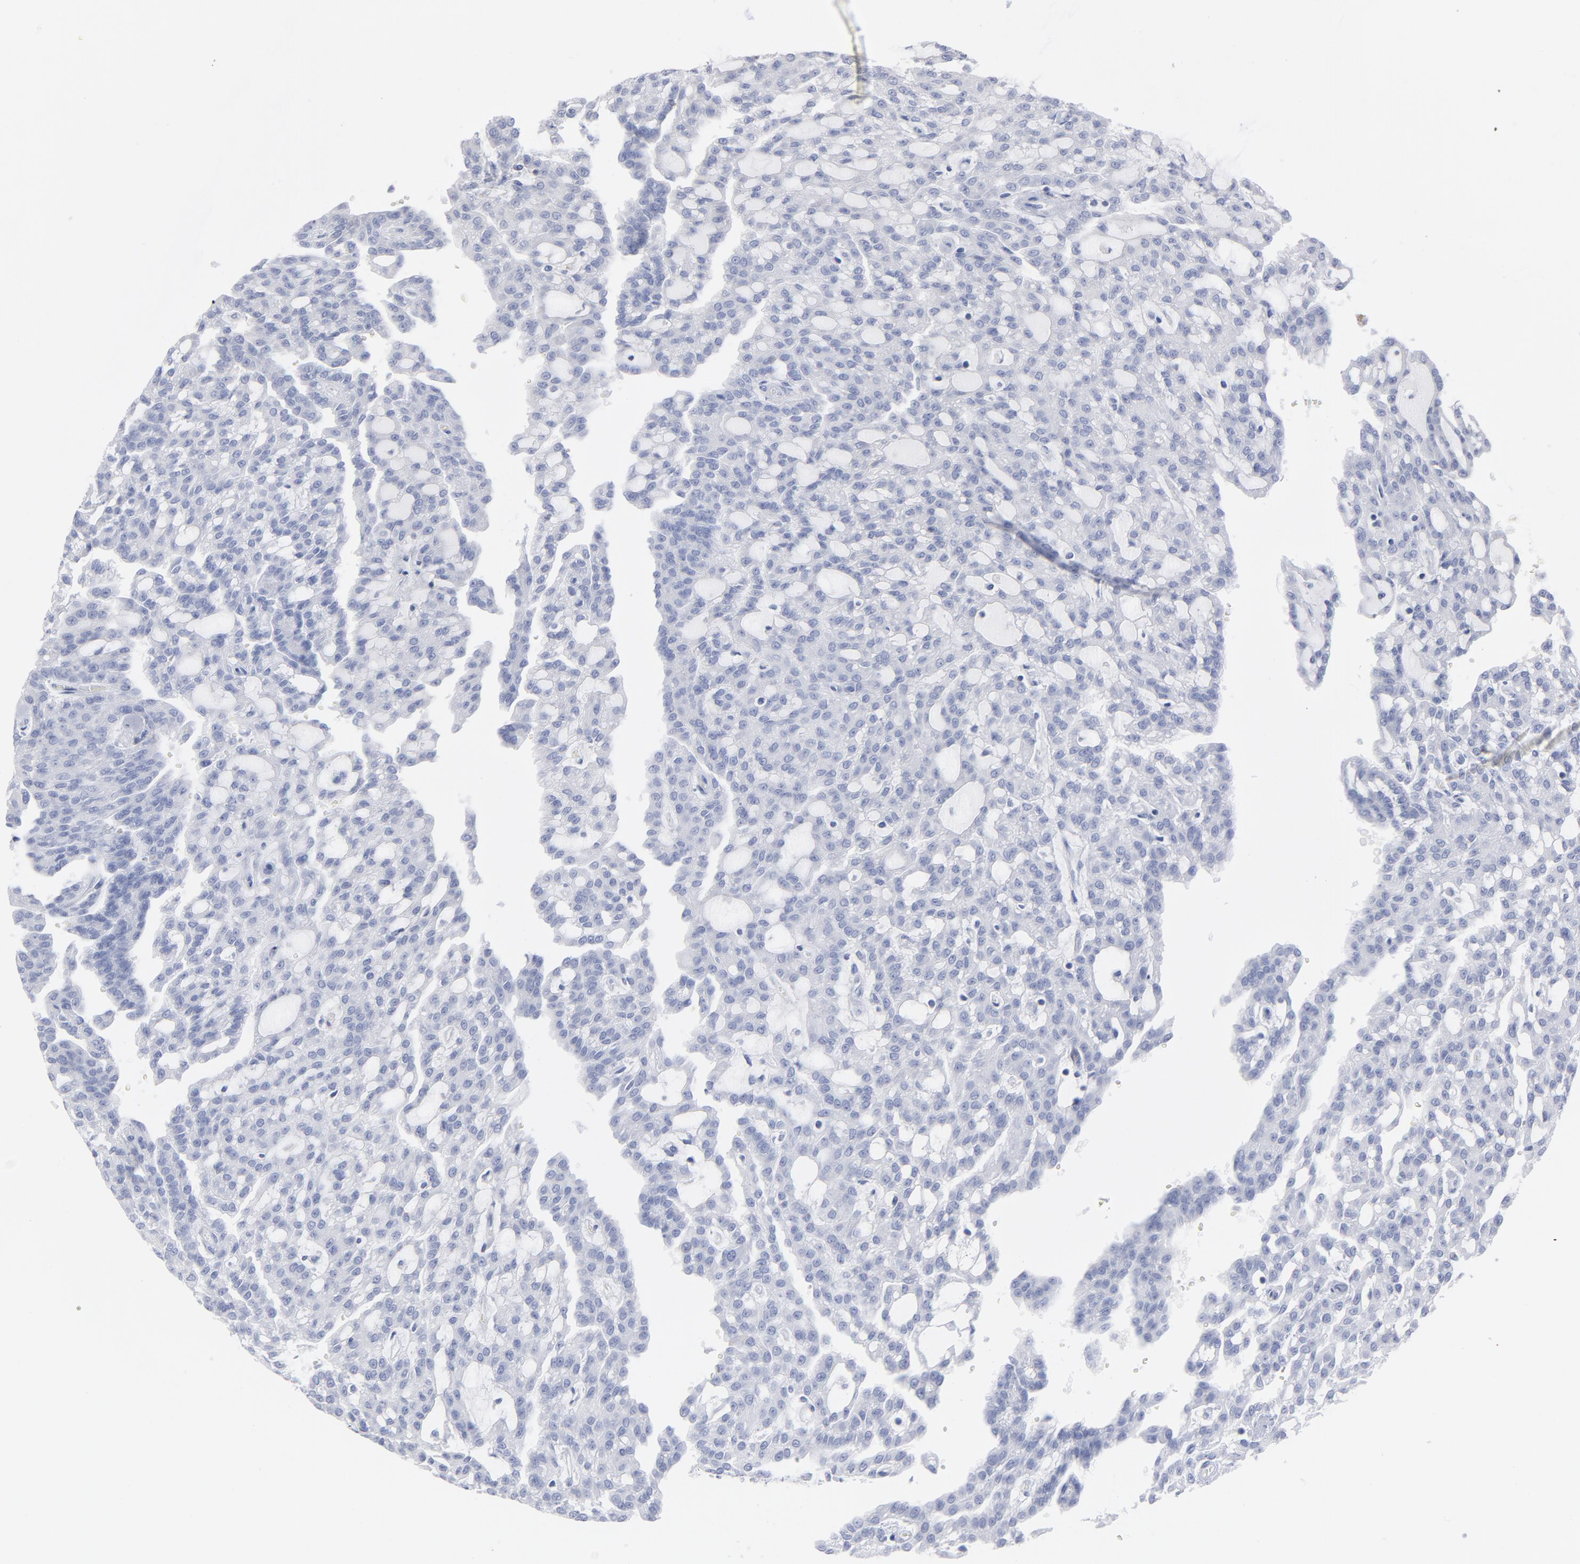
{"staining": {"intensity": "negative", "quantity": "none", "location": "none"}, "tissue": "renal cancer", "cell_type": "Tumor cells", "image_type": "cancer", "snomed": [{"axis": "morphology", "description": "Adenocarcinoma, NOS"}, {"axis": "topography", "description": "Kidney"}], "caption": "Tumor cells show no significant protein expression in renal adenocarcinoma.", "gene": "P2RY8", "patient": {"sex": "male", "age": 63}}